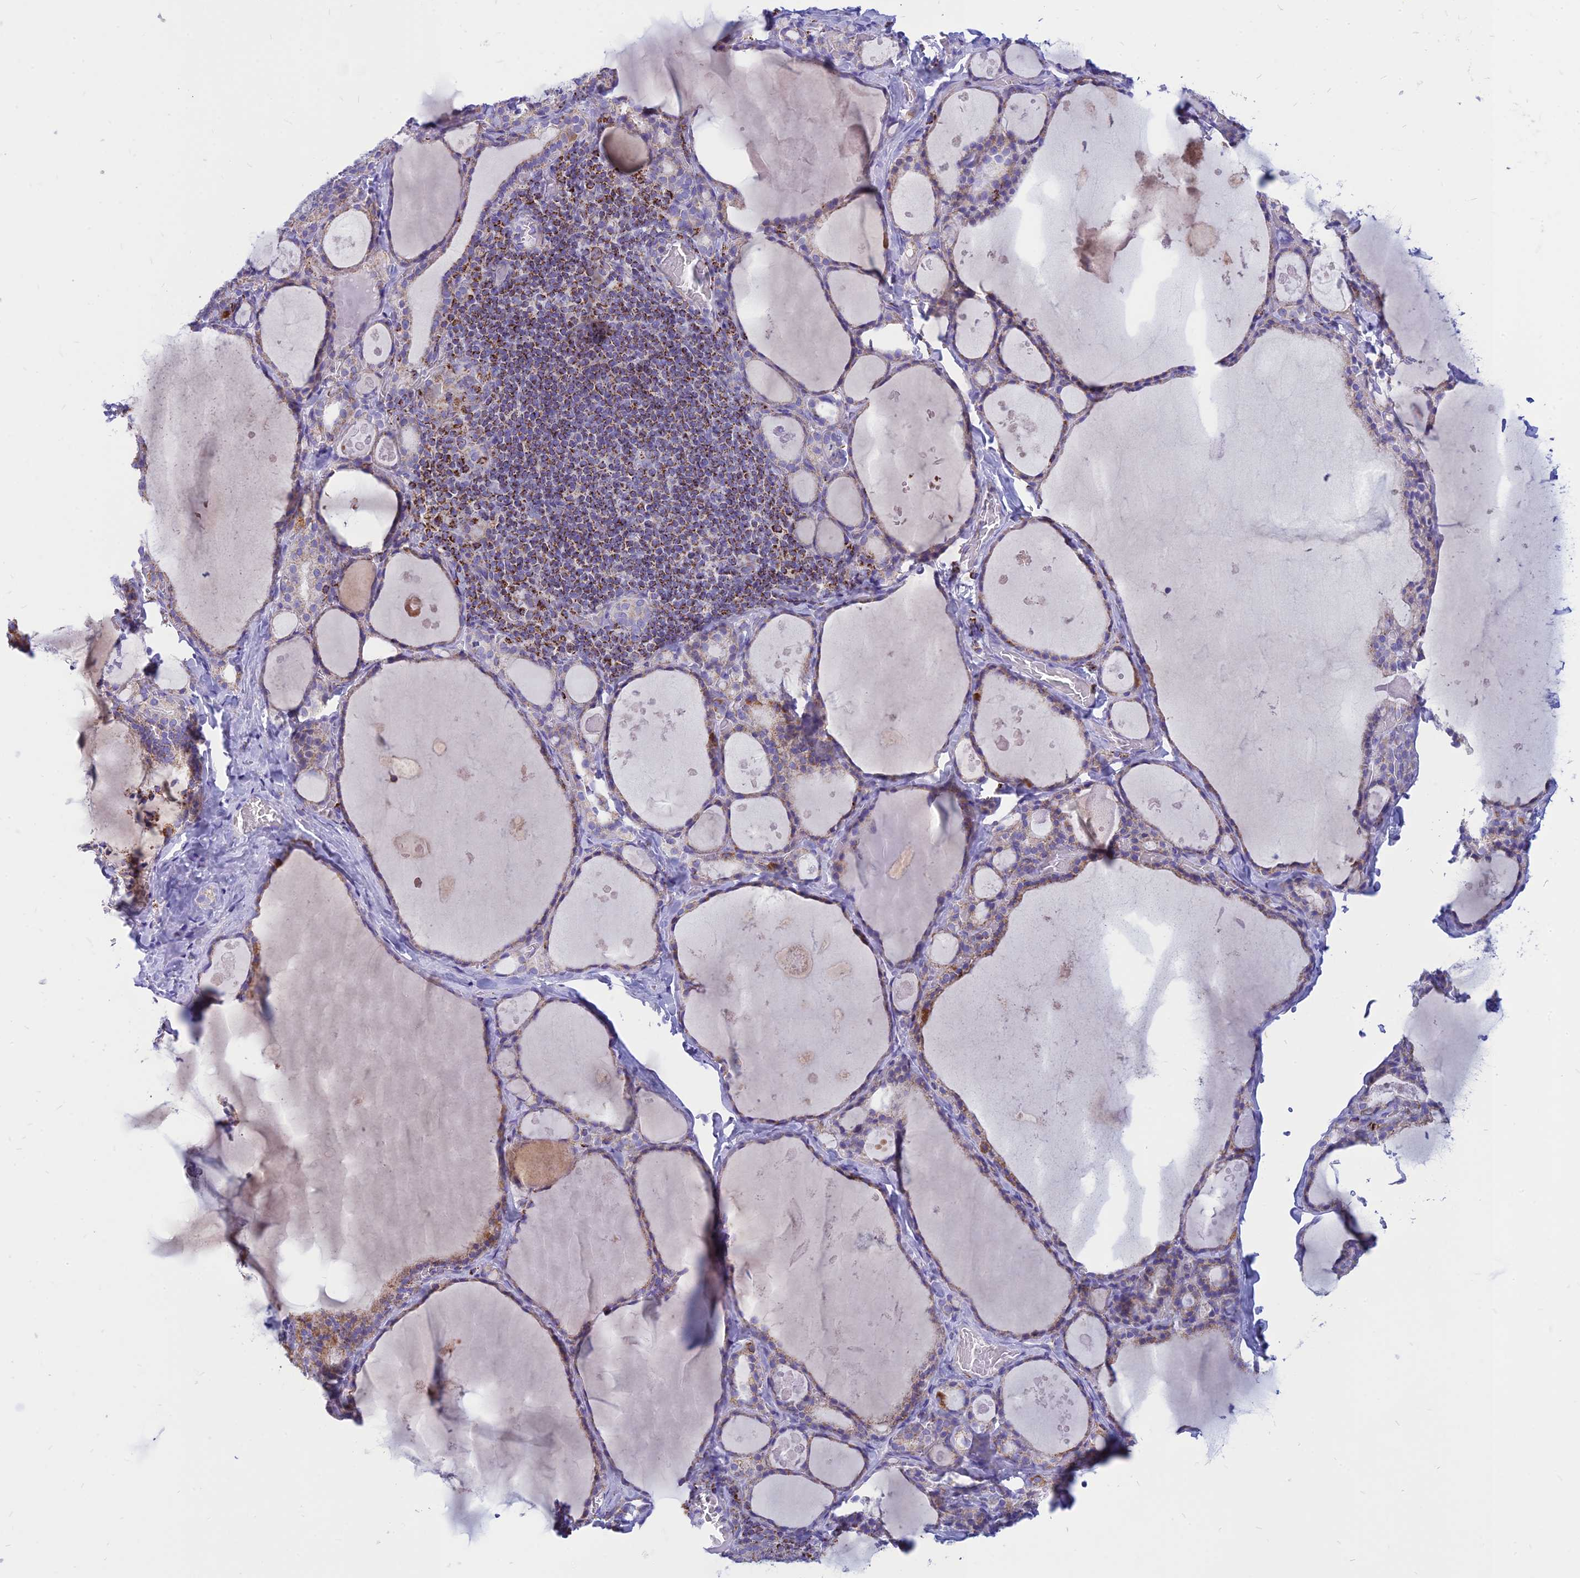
{"staining": {"intensity": "moderate", "quantity": "<25%", "location": "cytoplasmic/membranous"}, "tissue": "thyroid gland", "cell_type": "Glandular cells", "image_type": "normal", "snomed": [{"axis": "morphology", "description": "Normal tissue, NOS"}, {"axis": "topography", "description": "Thyroid gland"}], "caption": "Immunohistochemical staining of unremarkable human thyroid gland demonstrates <25% levels of moderate cytoplasmic/membranous protein expression in approximately <25% of glandular cells. The staining was performed using DAB to visualize the protein expression in brown, while the nuclei were stained in blue with hematoxylin (Magnification: 20x).", "gene": "PACC1", "patient": {"sex": "male", "age": 56}}